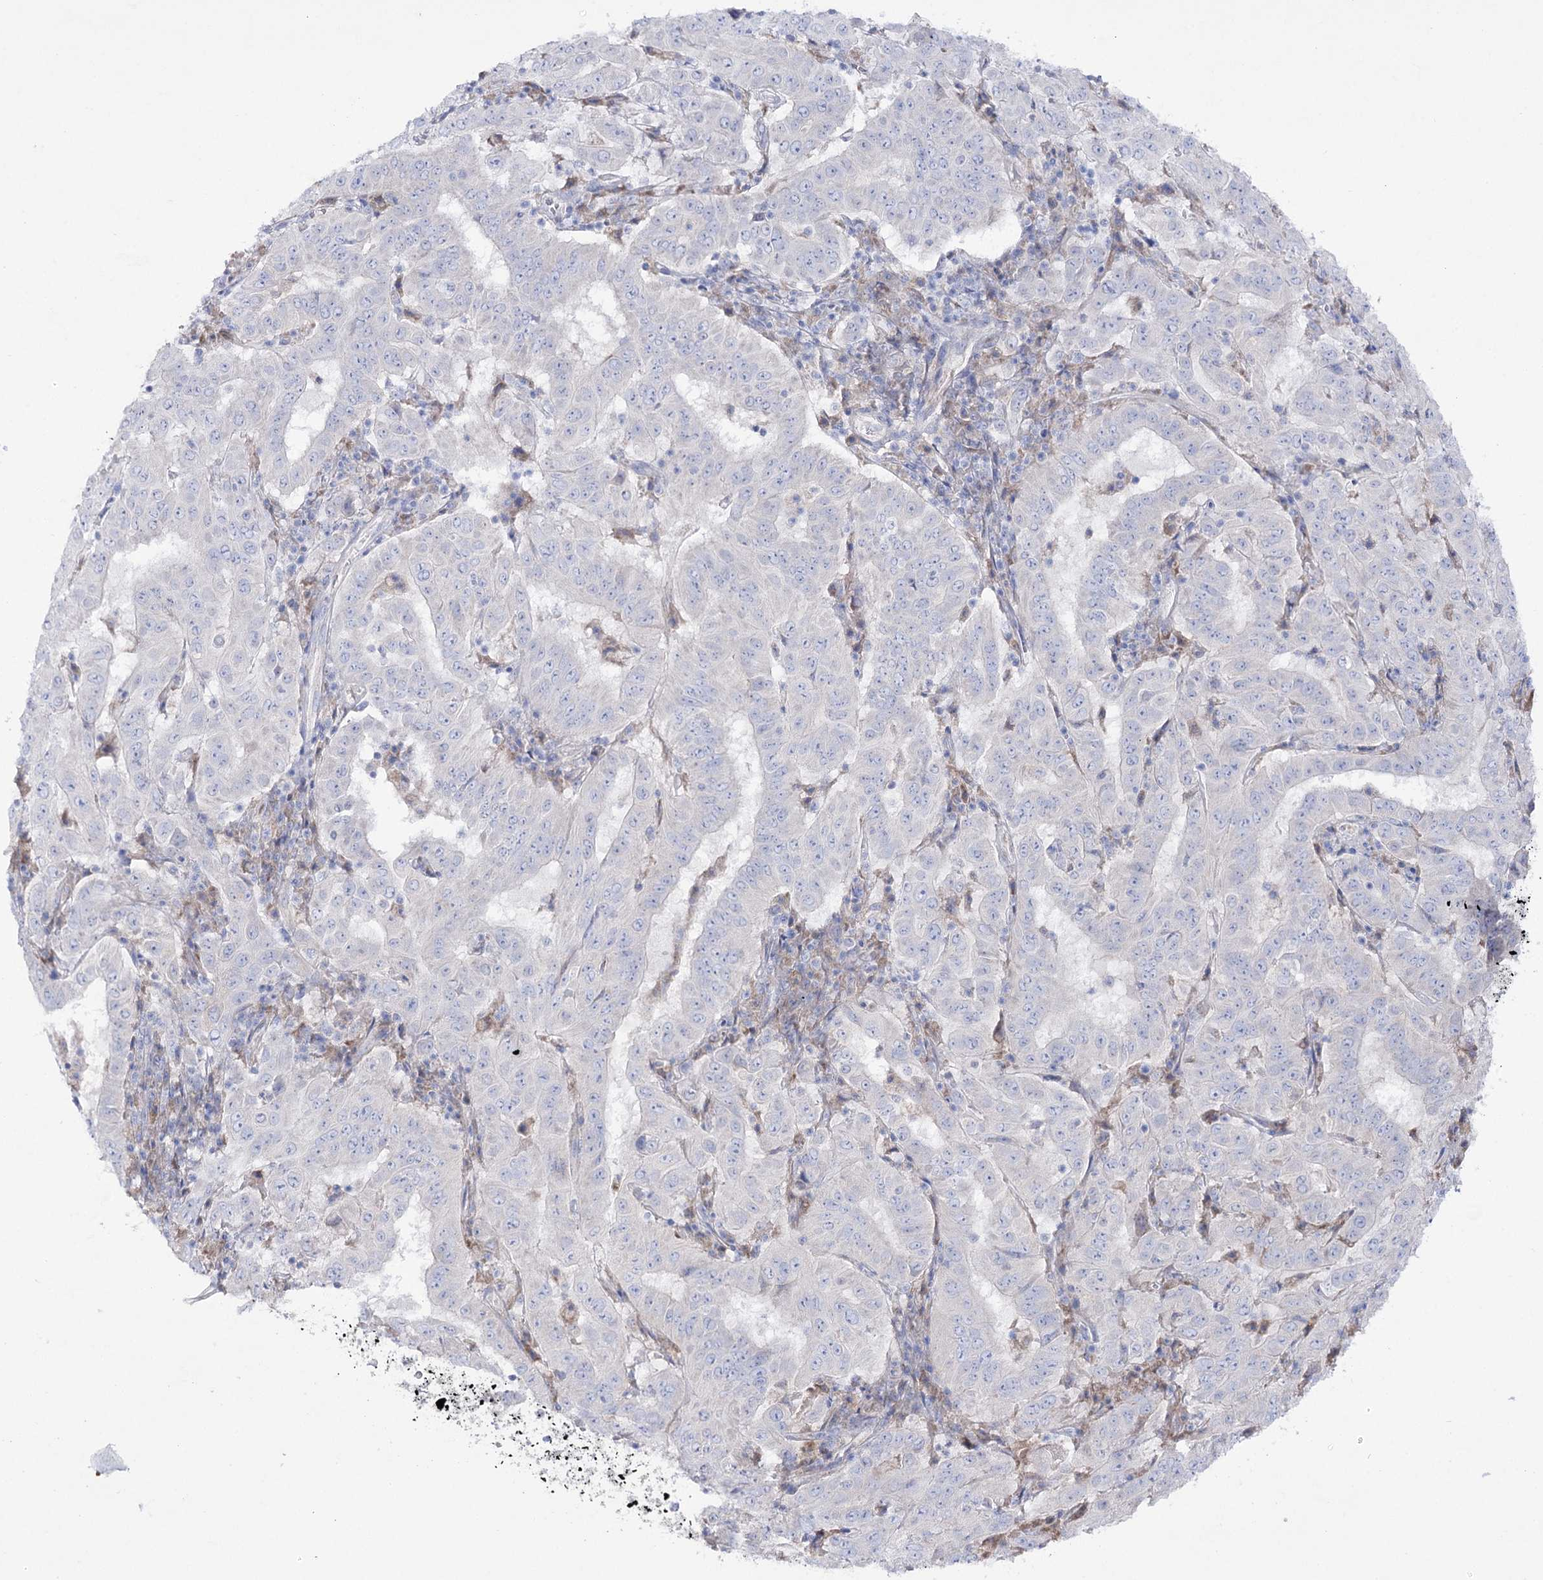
{"staining": {"intensity": "negative", "quantity": "none", "location": "none"}, "tissue": "pancreatic cancer", "cell_type": "Tumor cells", "image_type": "cancer", "snomed": [{"axis": "morphology", "description": "Adenocarcinoma, NOS"}, {"axis": "topography", "description": "Pancreas"}], "caption": "High power microscopy histopathology image of an immunohistochemistry histopathology image of adenocarcinoma (pancreatic), revealing no significant expression in tumor cells. (Immunohistochemistry (ihc), brightfield microscopy, high magnification).", "gene": "NAGLU", "patient": {"sex": "male", "age": 63}}